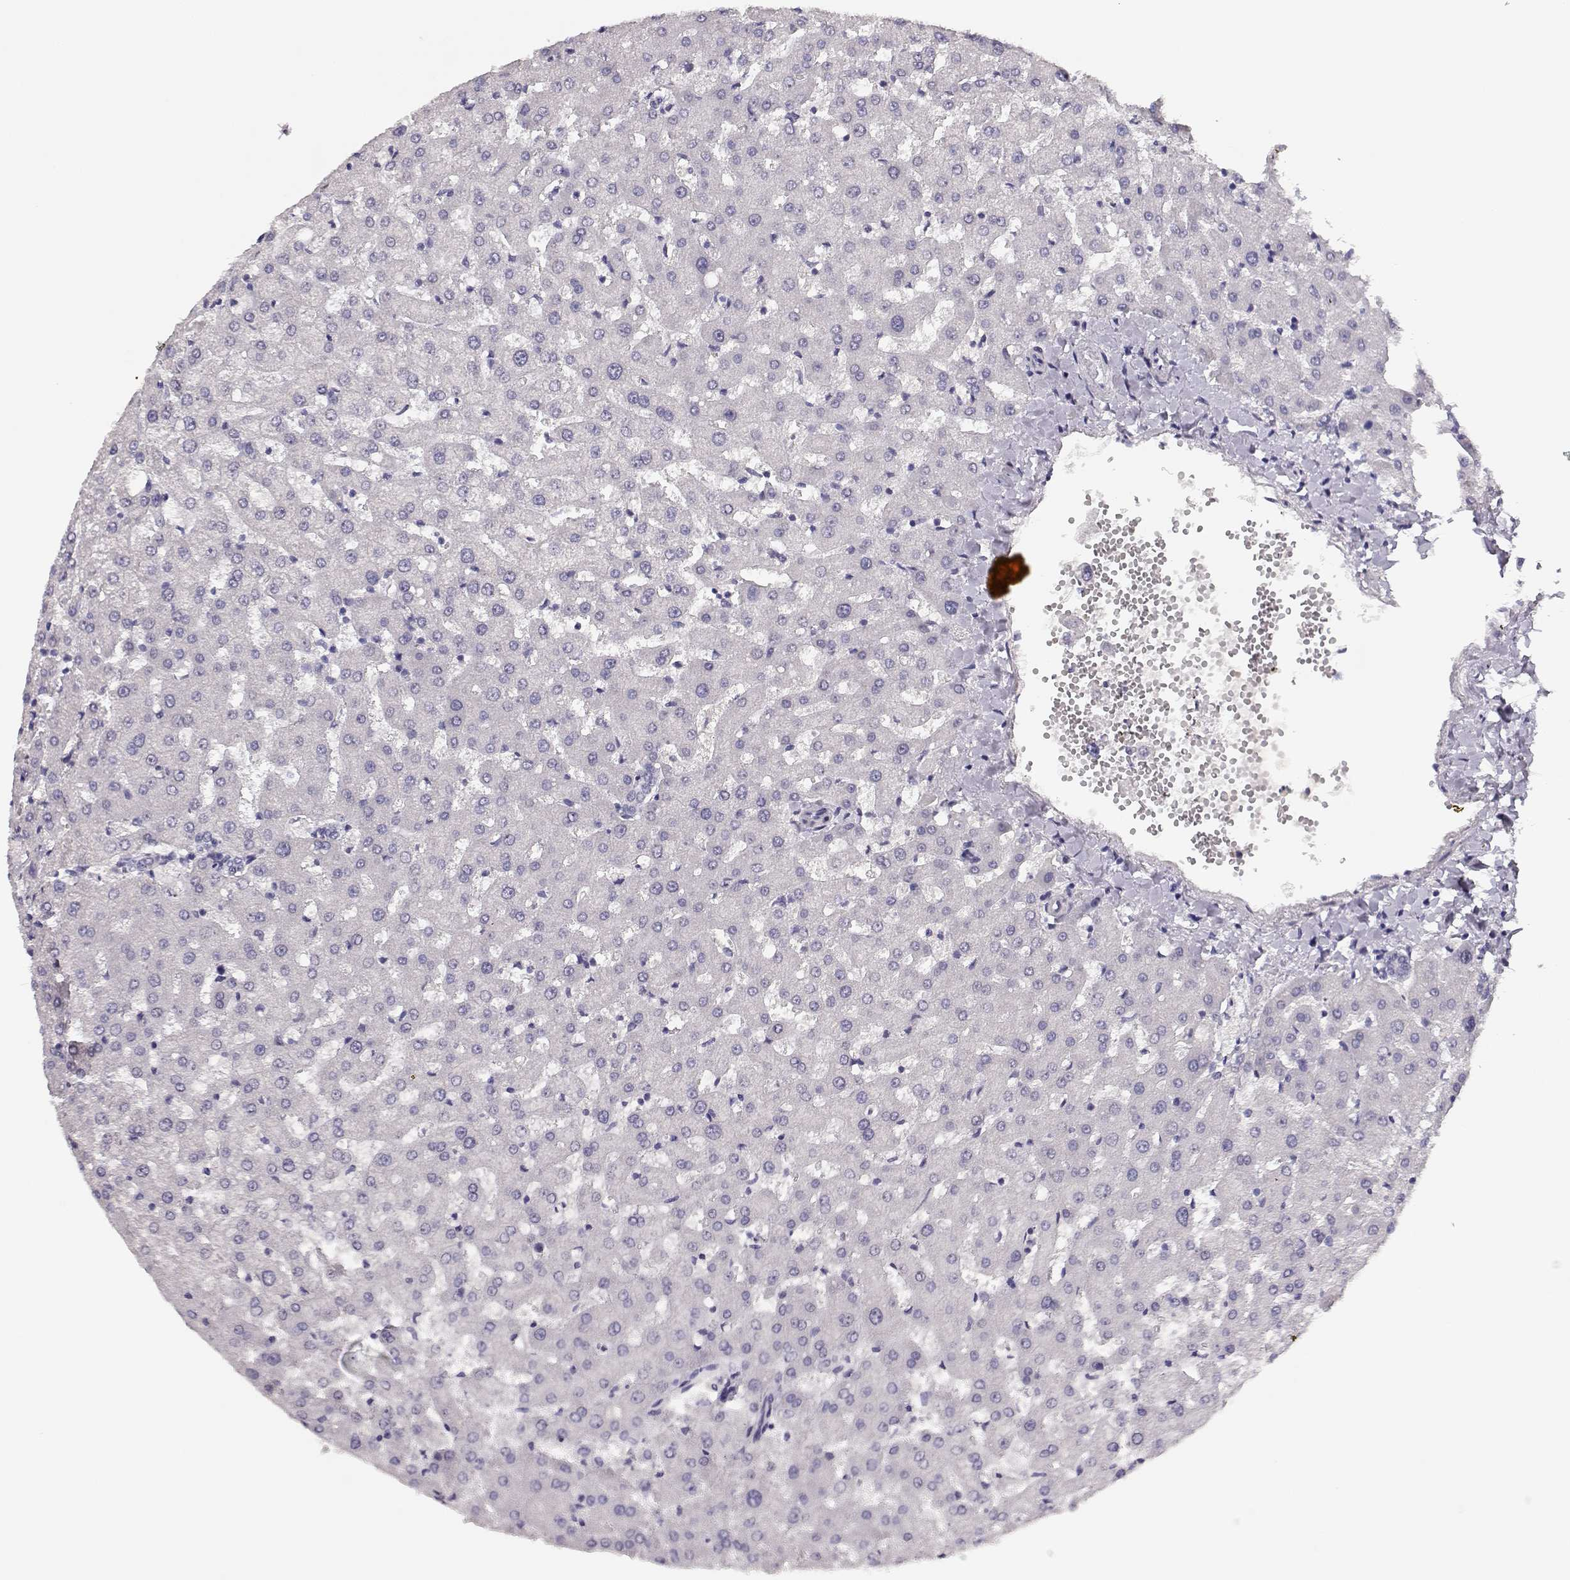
{"staining": {"intensity": "negative", "quantity": "none", "location": "none"}, "tissue": "liver", "cell_type": "Cholangiocytes", "image_type": "normal", "snomed": [{"axis": "morphology", "description": "Normal tissue, NOS"}, {"axis": "topography", "description": "Liver"}], "caption": "The image displays no significant positivity in cholangiocytes of liver. (DAB immunohistochemistry (IHC) visualized using brightfield microscopy, high magnification).", "gene": "MAGEC1", "patient": {"sex": "female", "age": 50}}